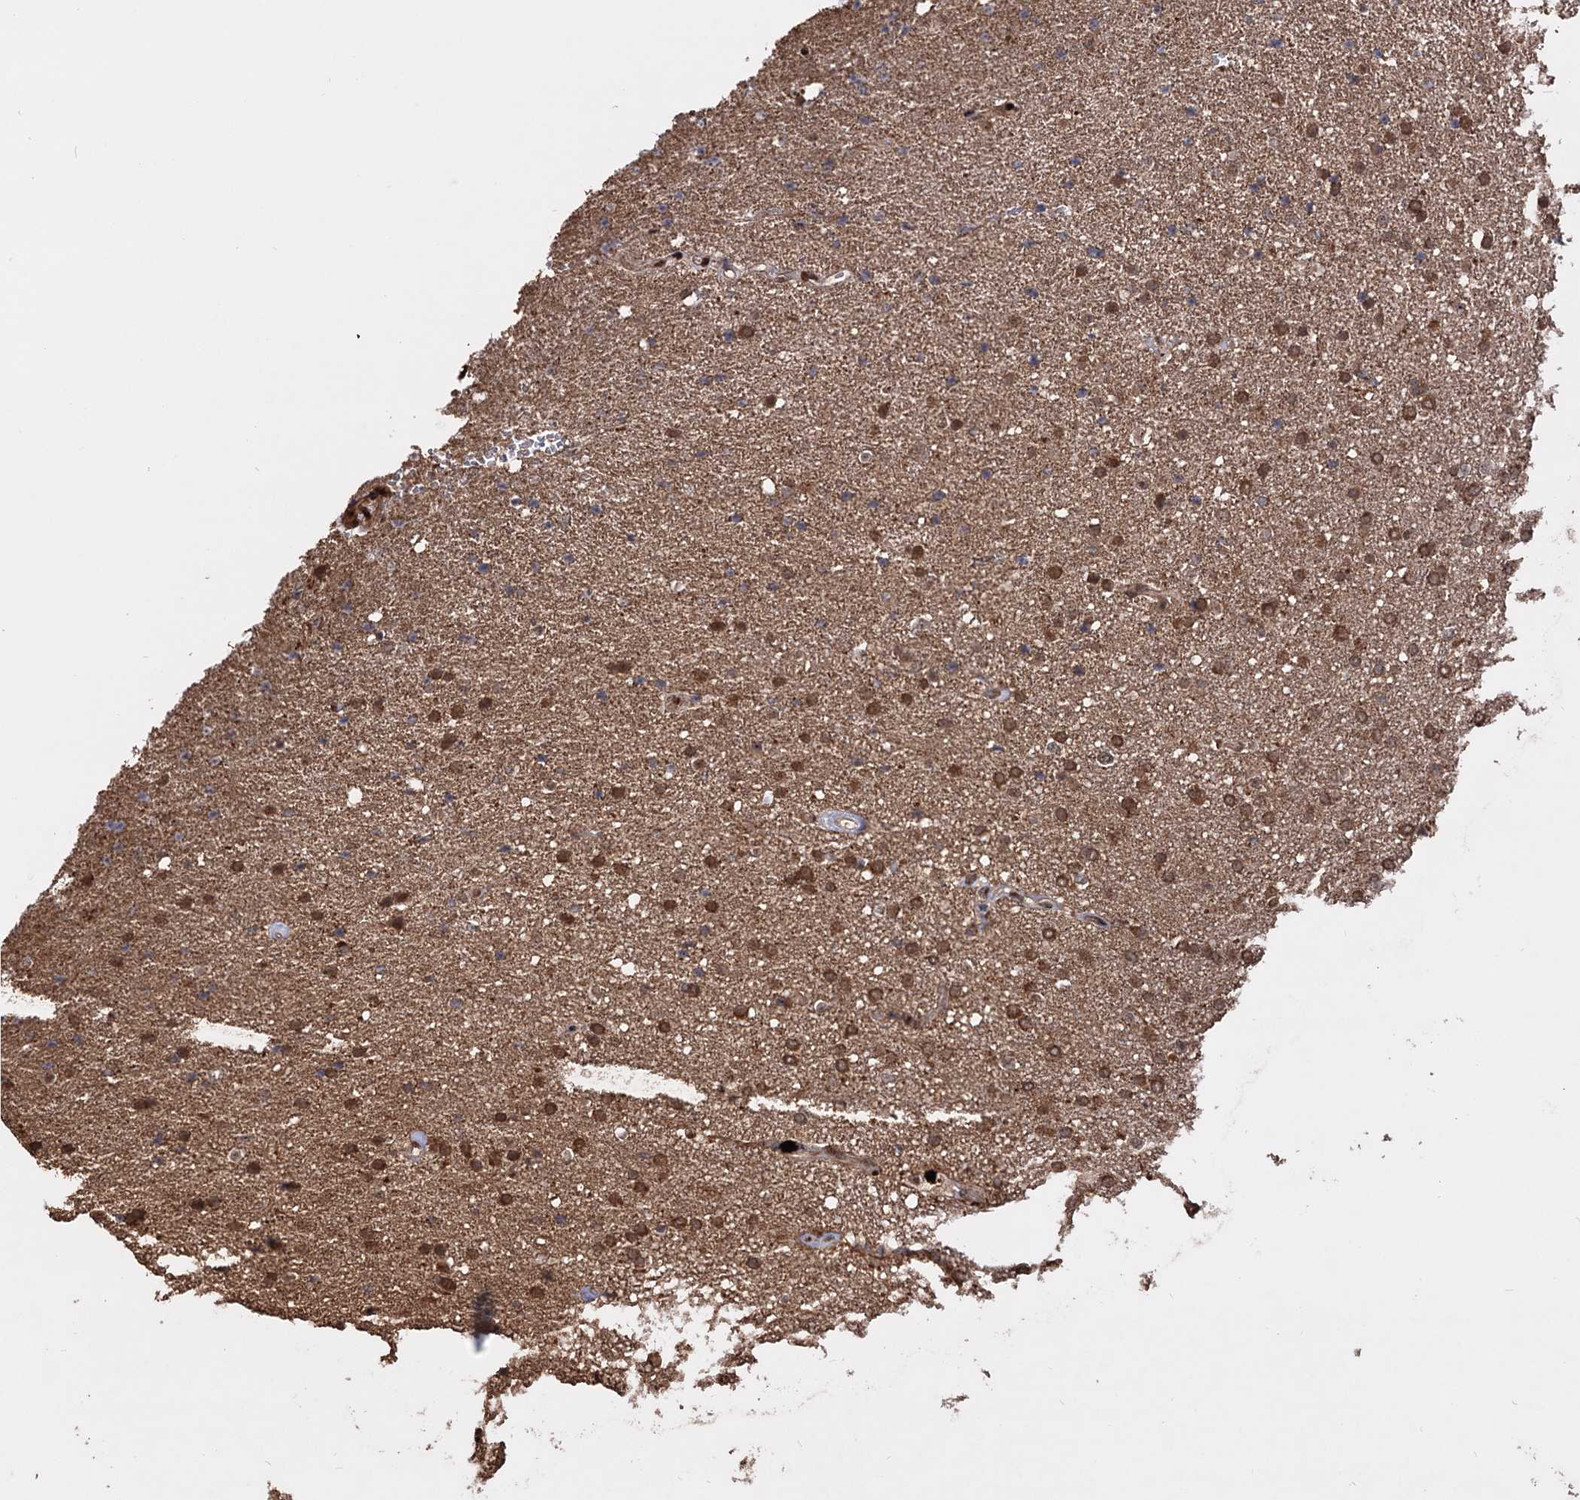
{"staining": {"intensity": "moderate", "quantity": ">75%", "location": "cytoplasmic/membranous,nuclear"}, "tissue": "glioma", "cell_type": "Tumor cells", "image_type": "cancer", "snomed": [{"axis": "morphology", "description": "Glioma, malignant, High grade"}, {"axis": "topography", "description": "Brain"}], "caption": "Glioma stained with a brown dye shows moderate cytoplasmic/membranous and nuclear positive positivity in about >75% of tumor cells.", "gene": "PIGB", "patient": {"sex": "male", "age": 72}}